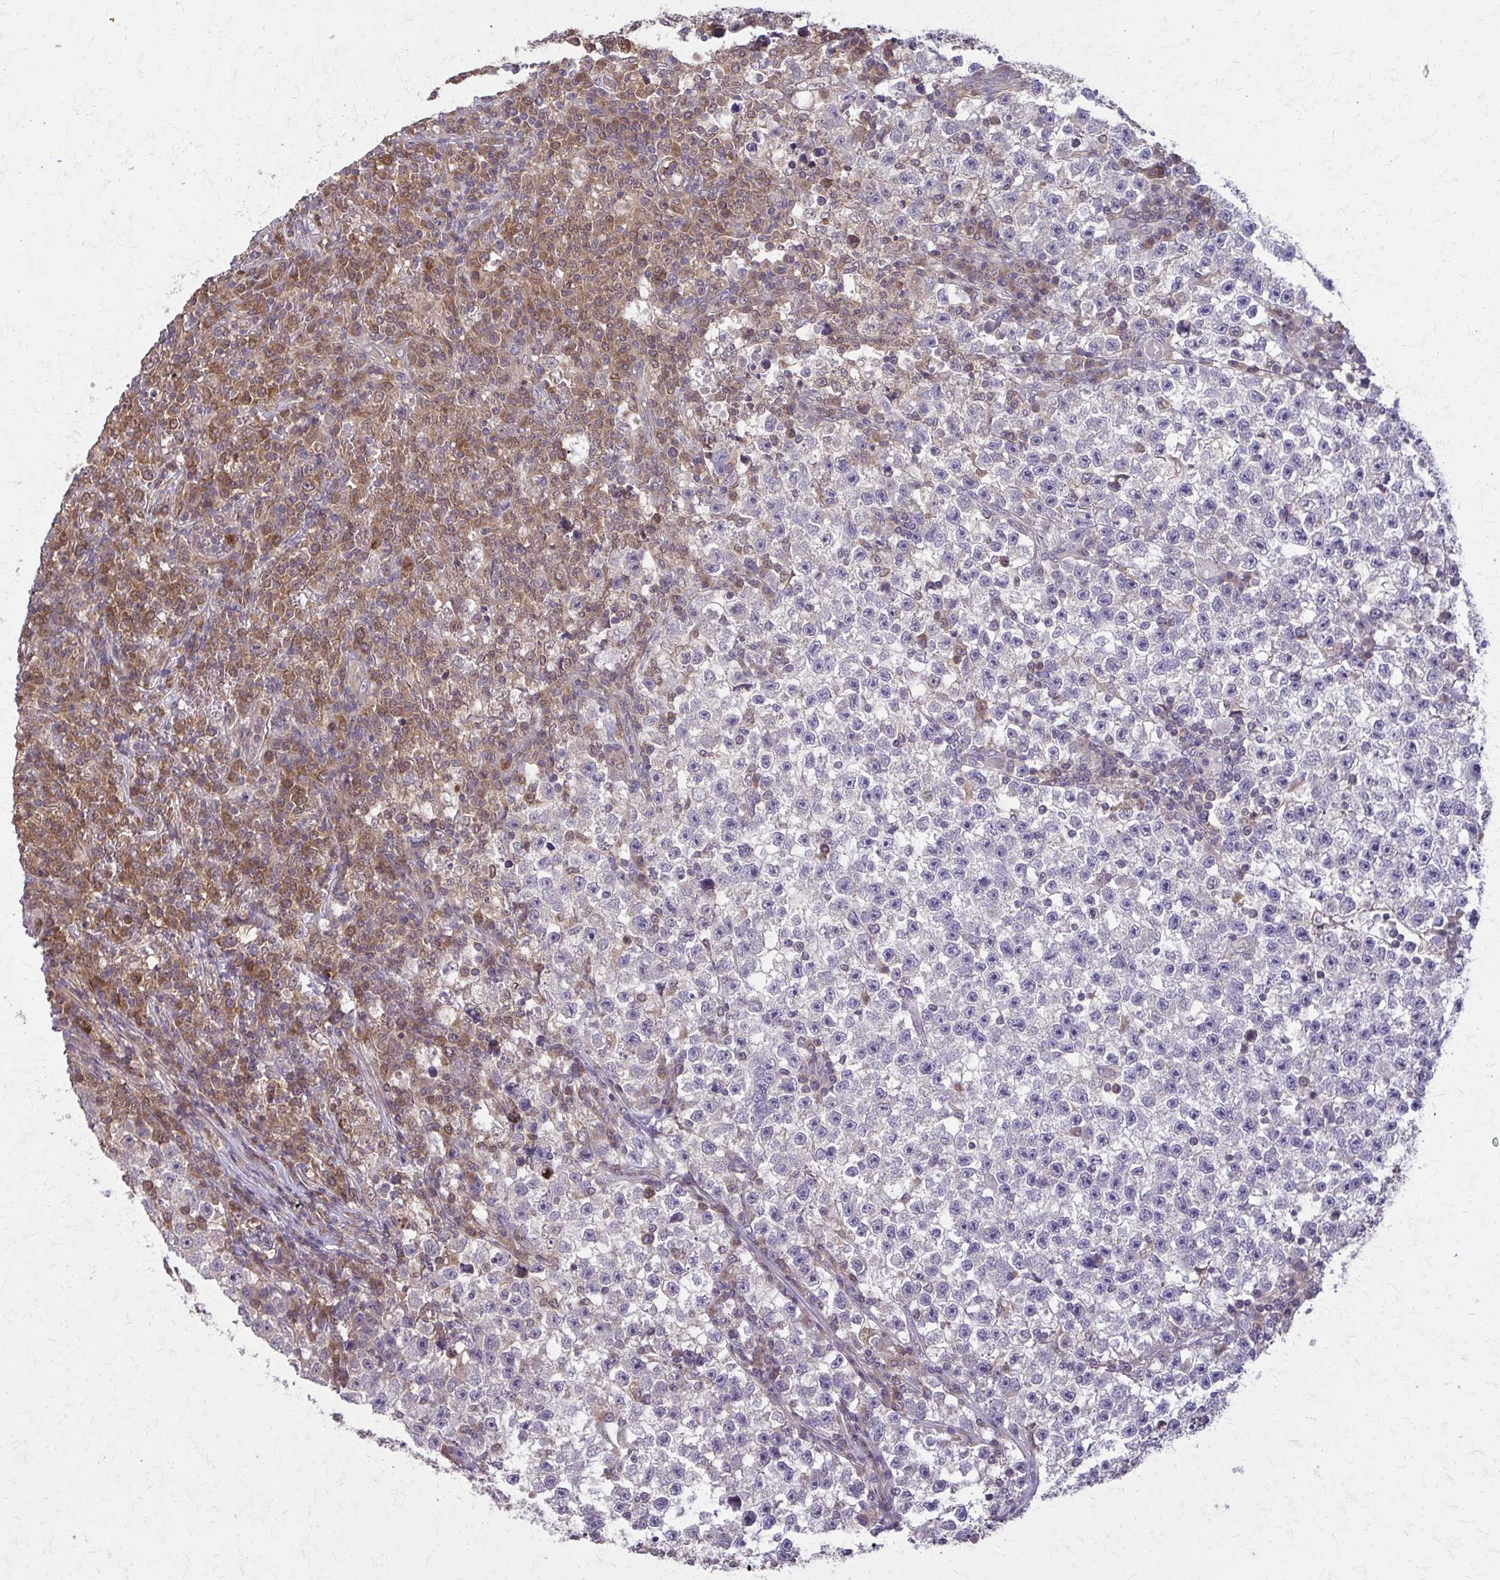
{"staining": {"intensity": "negative", "quantity": "none", "location": "none"}, "tissue": "testis cancer", "cell_type": "Tumor cells", "image_type": "cancer", "snomed": [{"axis": "morphology", "description": "Seminoma, NOS"}, {"axis": "topography", "description": "Testis"}], "caption": "IHC micrograph of neoplastic tissue: seminoma (testis) stained with DAB (3,3'-diaminobenzidine) demonstrates no significant protein staining in tumor cells.", "gene": "NRBF2", "patient": {"sex": "male", "age": 22}}